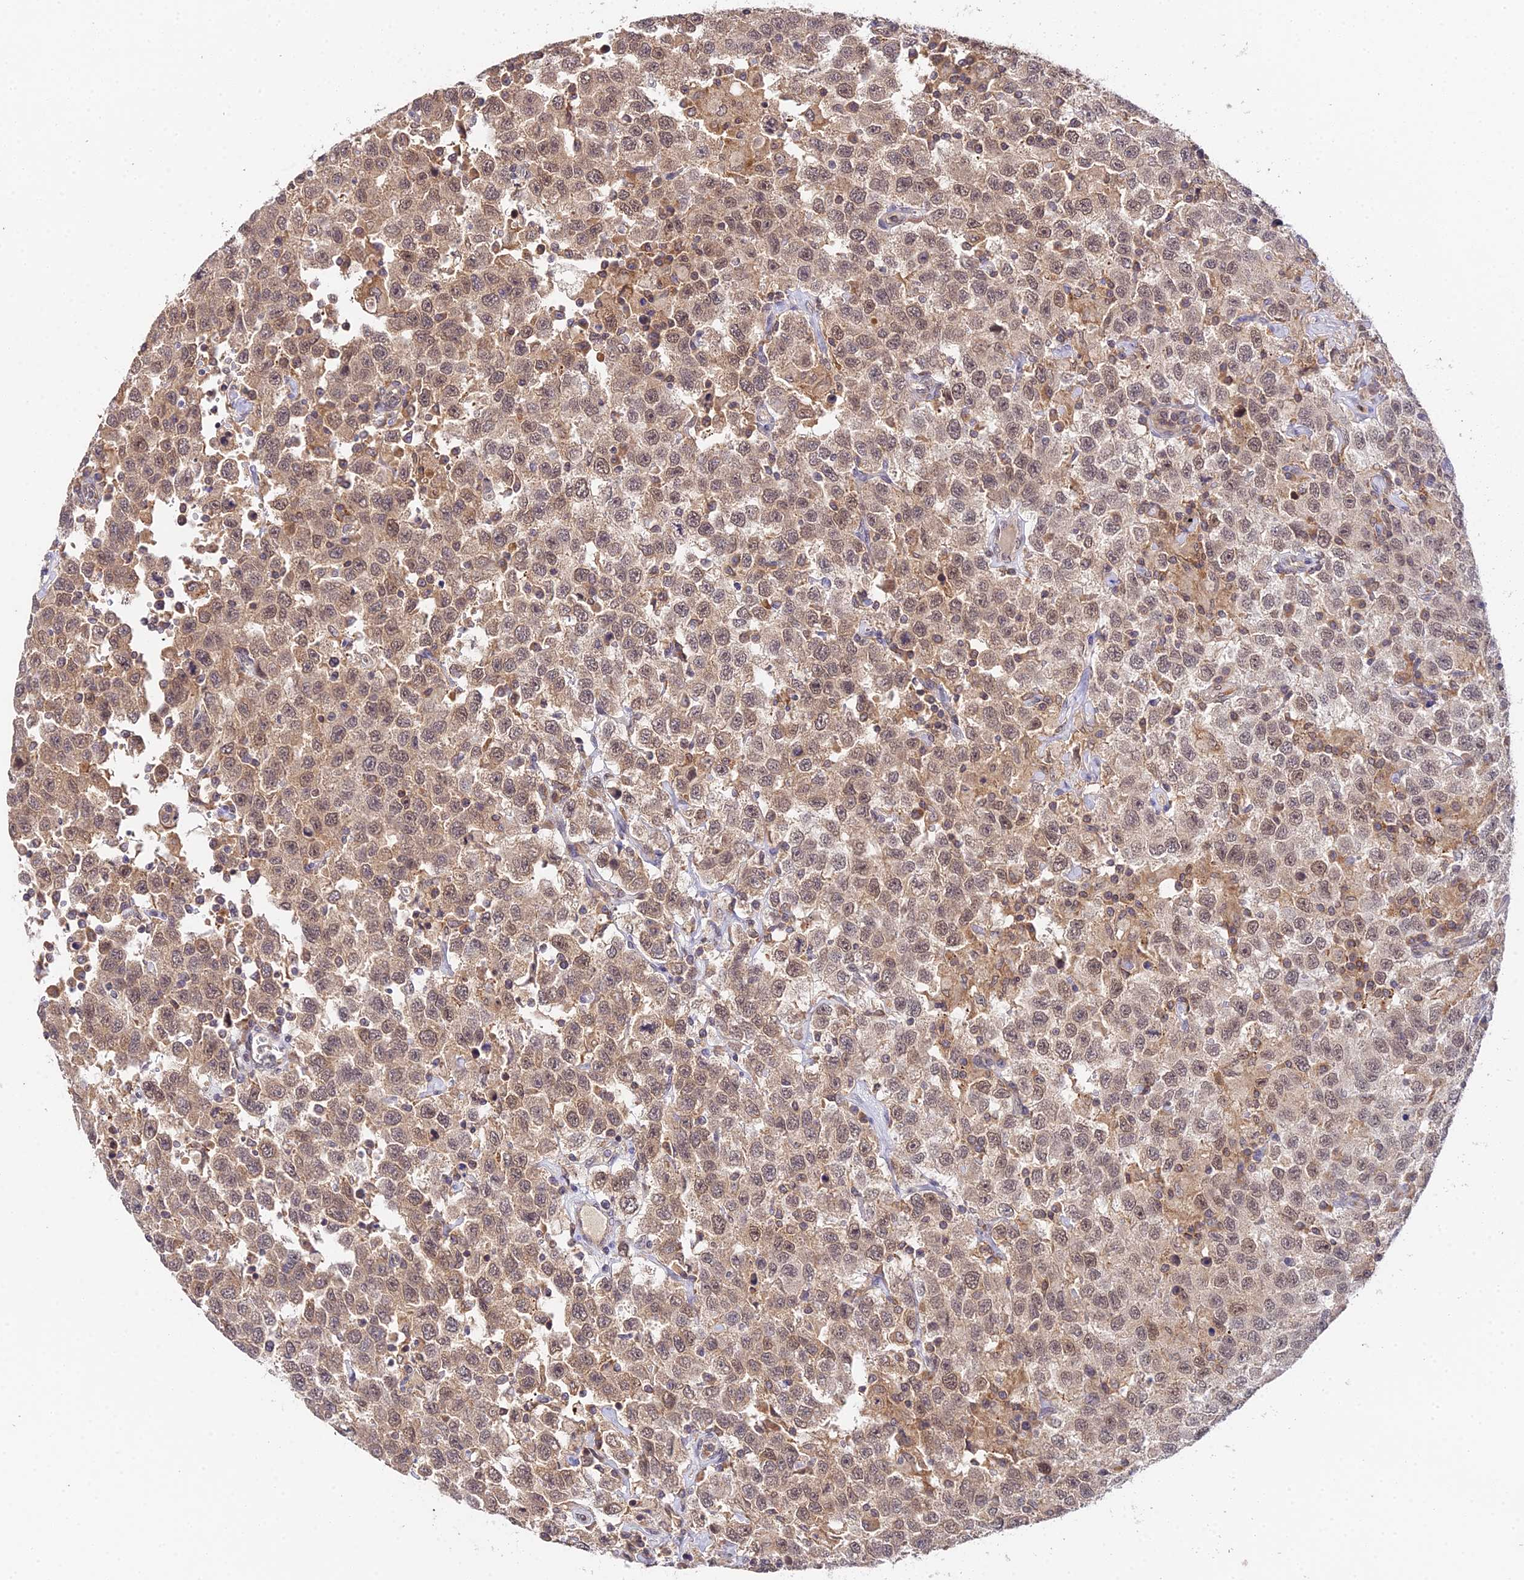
{"staining": {"intensity": "weak", "quantity": ">75%", "location": "cytoplasmic/membranous,nuclear"}, "tissue": "testis cancer", "cell_type": "Tumor cells", "image_type": "cancer", "snomed": [{"axis": "morphology", "description": "Seminoma, NOS"}, {"axis": "topography", "description": "Testis"}], "caption": "Immunohistochemistry of human testis cancer shows low levels of weak cytoplasmic/membranous and nuclear staining in about >75% of tumor cells. (Stains: DAB (3,3'-diaminobenzidine) in brown, nuclei in blue, Microscopy: brightfield microscopy at high magnification).", "gene": "TPRX1", "patient": {"sex": "male", "age": 41}}